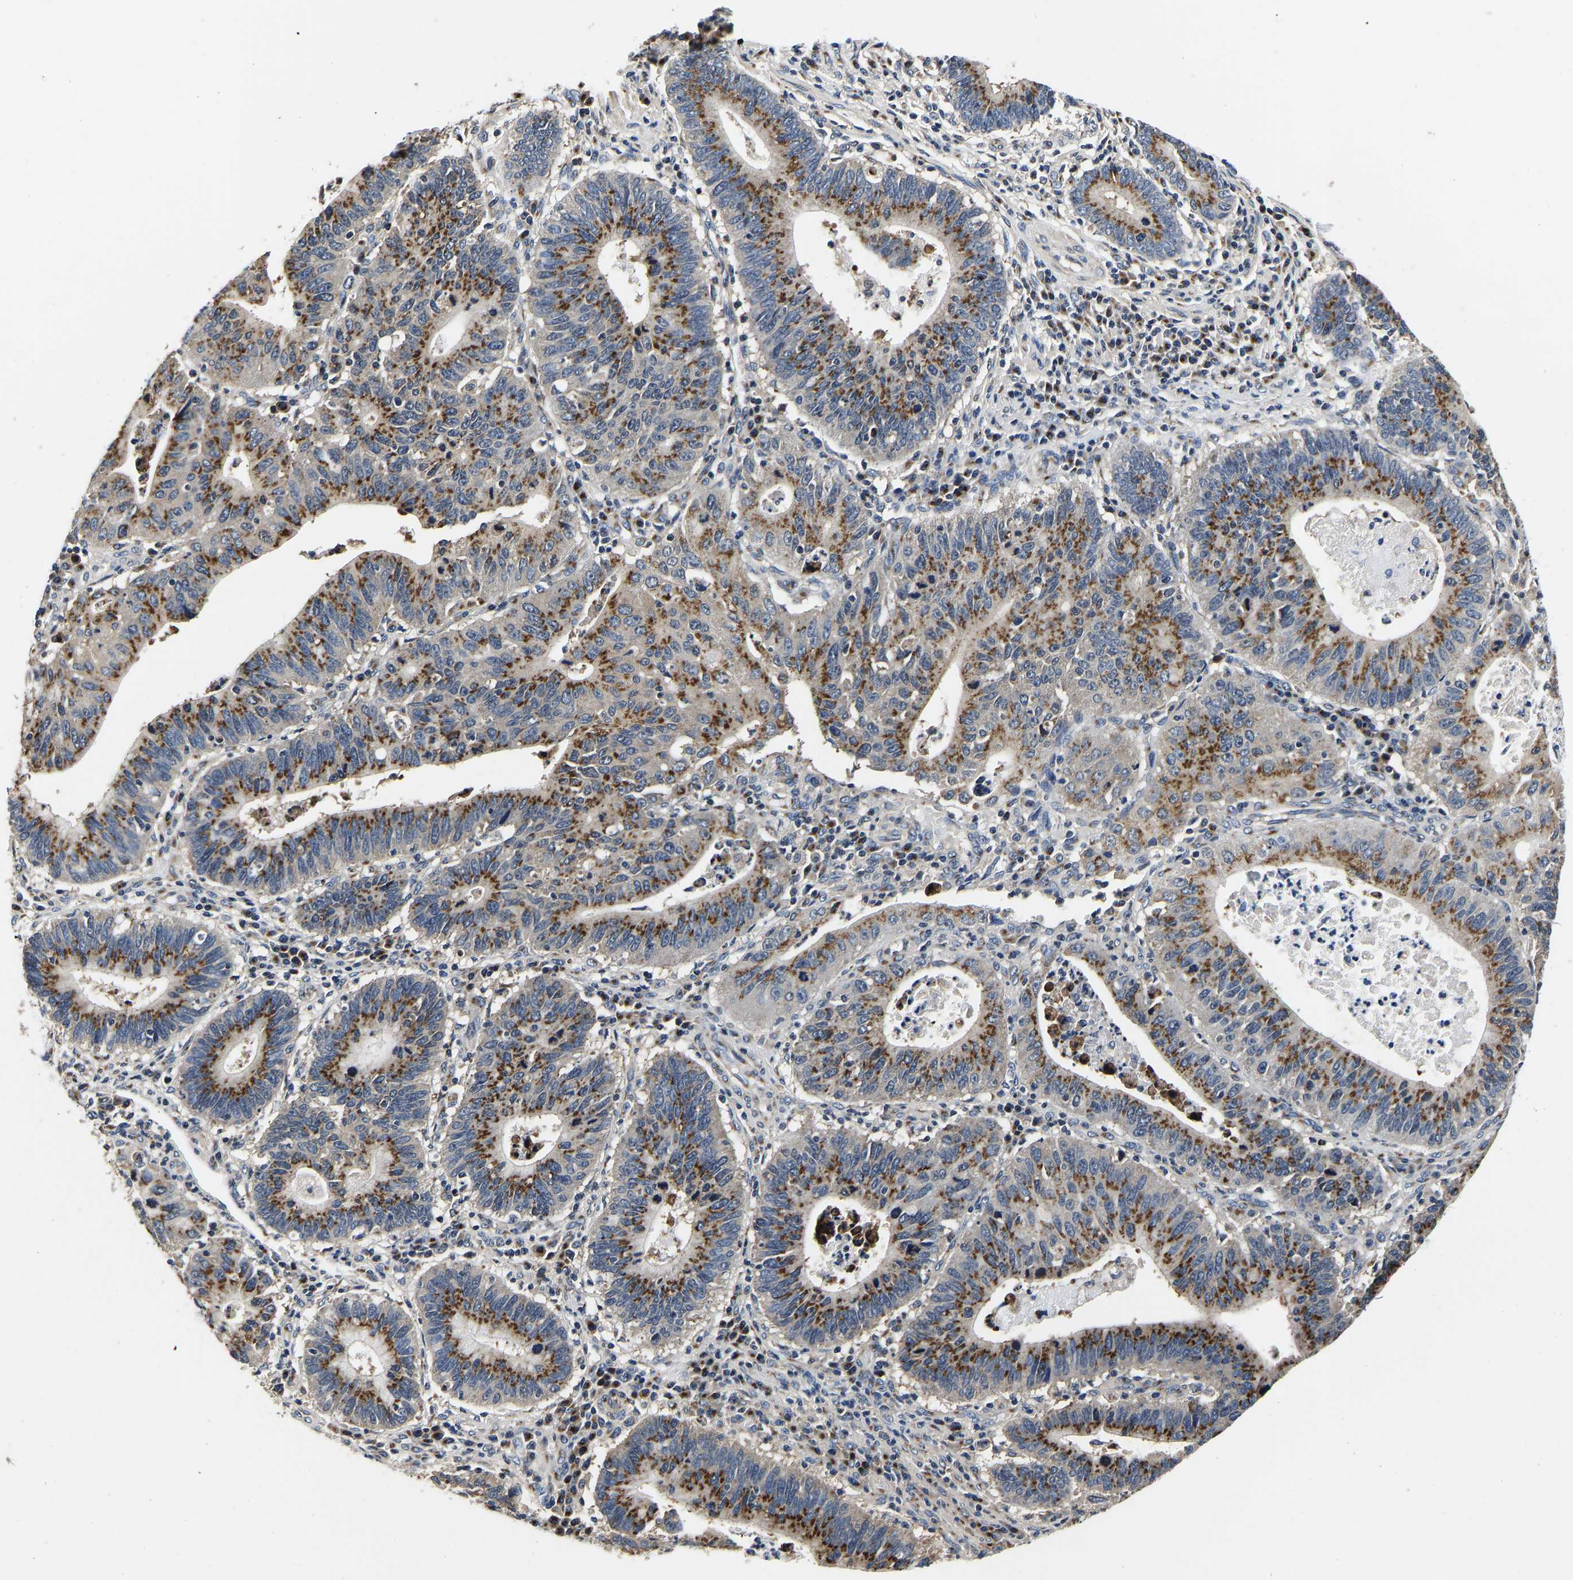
{"staining": {"intensity": "strong", "quantity": ">75%", "location": "cytoplasmic/membranous"}, "tissue": "stomach cancer", "cell_type": "Tumor cells", "image_type": "cancer", "snomed": [{"axis": "morphology", "description": "Adenocarcinoma, NOS"}, {"axis": "topography", "description": "Stomach"}], "caption": "This micrograph reveals IHC staining of human stomach cancer, with high strong cytoplasmic/membranous expression in about >75% of tumor cells.", "gene": "RABAC1", "patient": {"sex": "male", "age": 59}}